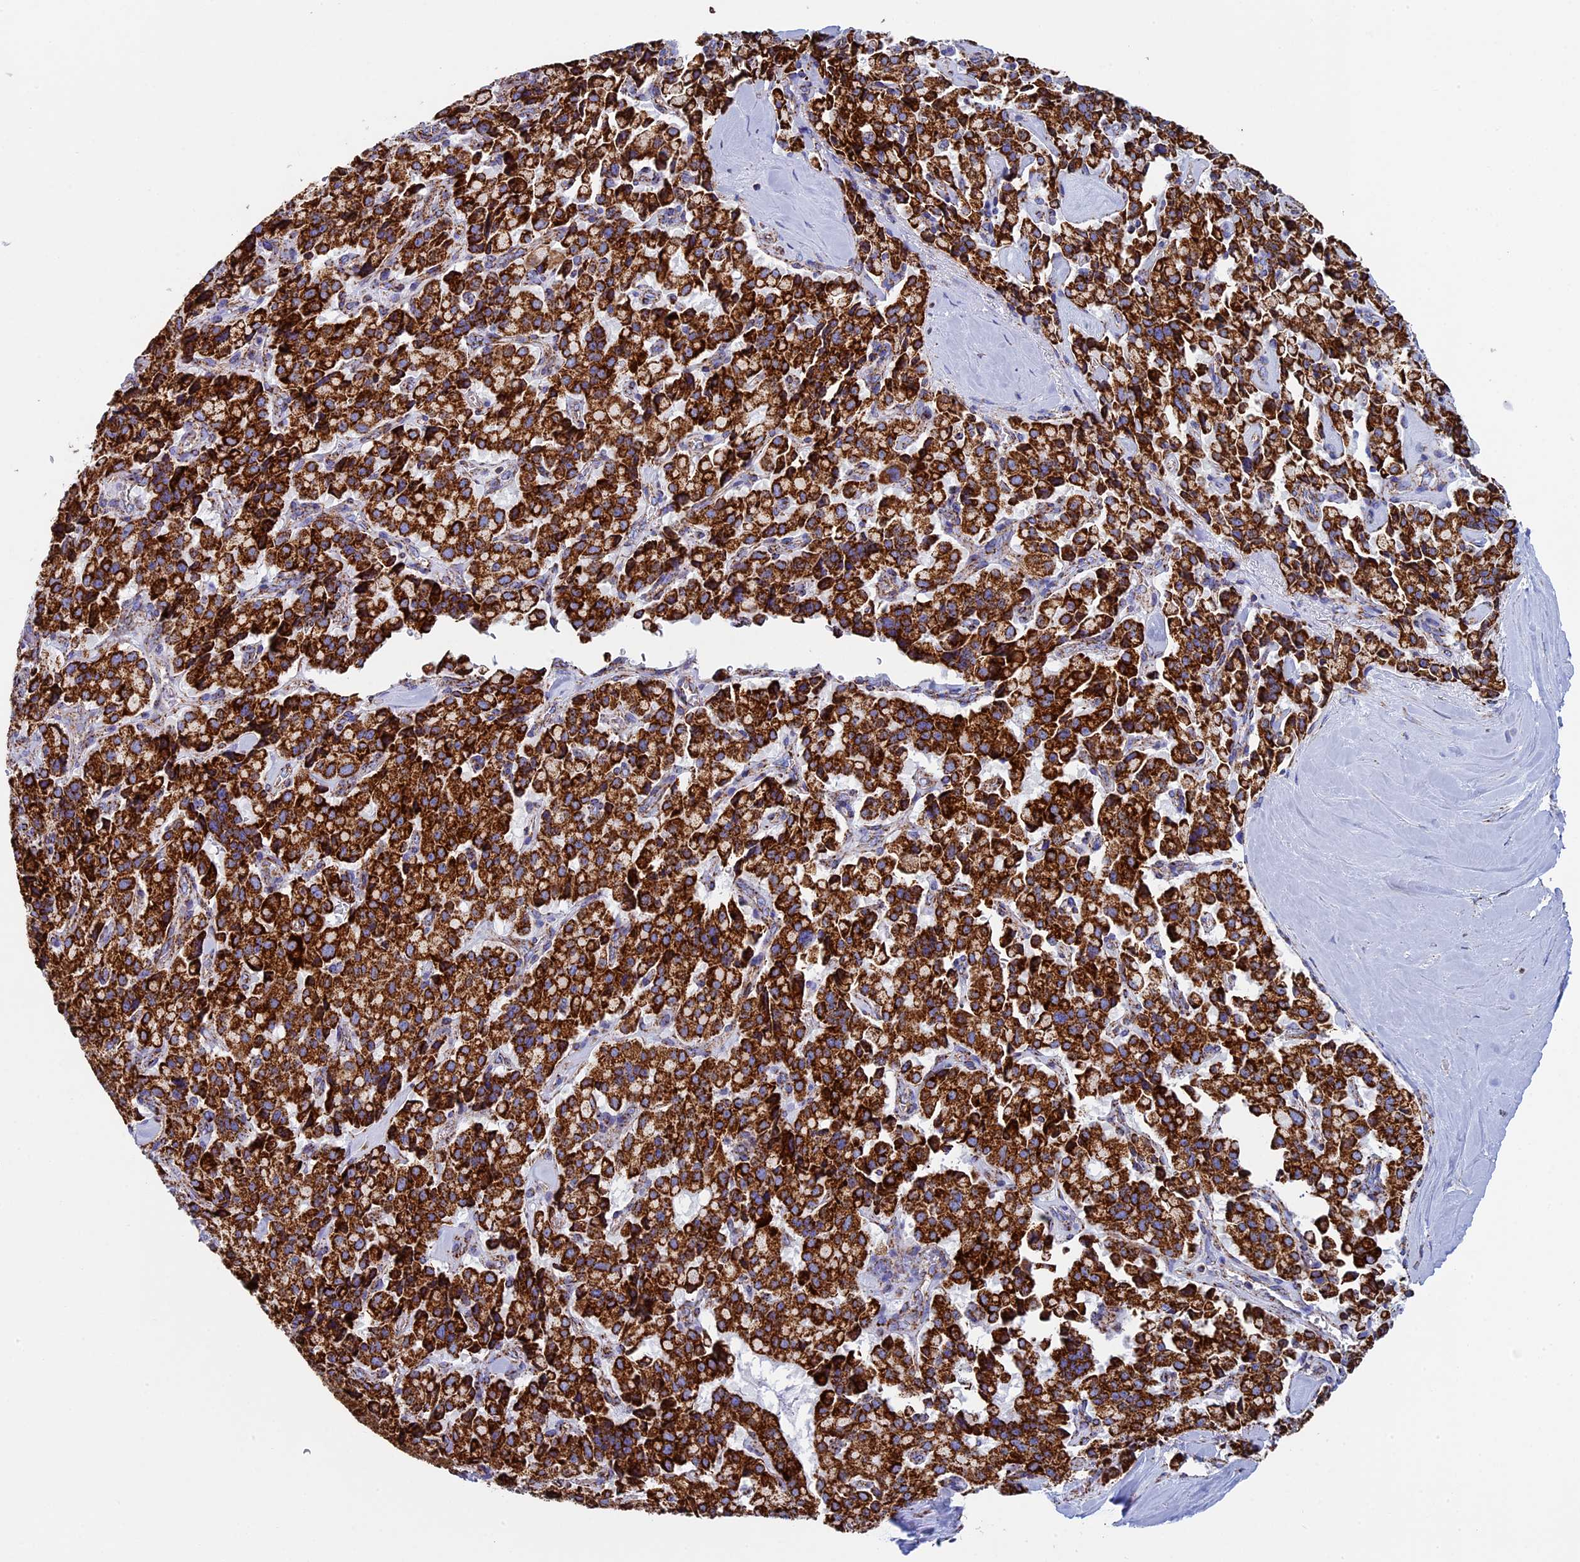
{"staining": {"intensity": "strong", "quantity": ">75%", "location": "cytoplasmic/membranous"}, "tissue": "pancreatic cancer", "cell_type": "Tumor cells", "image_type": "cancer", "snomed": [{"axis": "morphology", "description": "Adenocarcinoma, NOS"}, {"axis": "topography", "description": "Pancreas"}], "caption": "Protein staining of pancreatic cancer (adenocarcinoma) tissue exhibits strong cytoplasmic/membranous positivity in about >75% of tumor cells.", "gene": "UQCRFS1", "patient": {"sex": "male", "age": 65}}